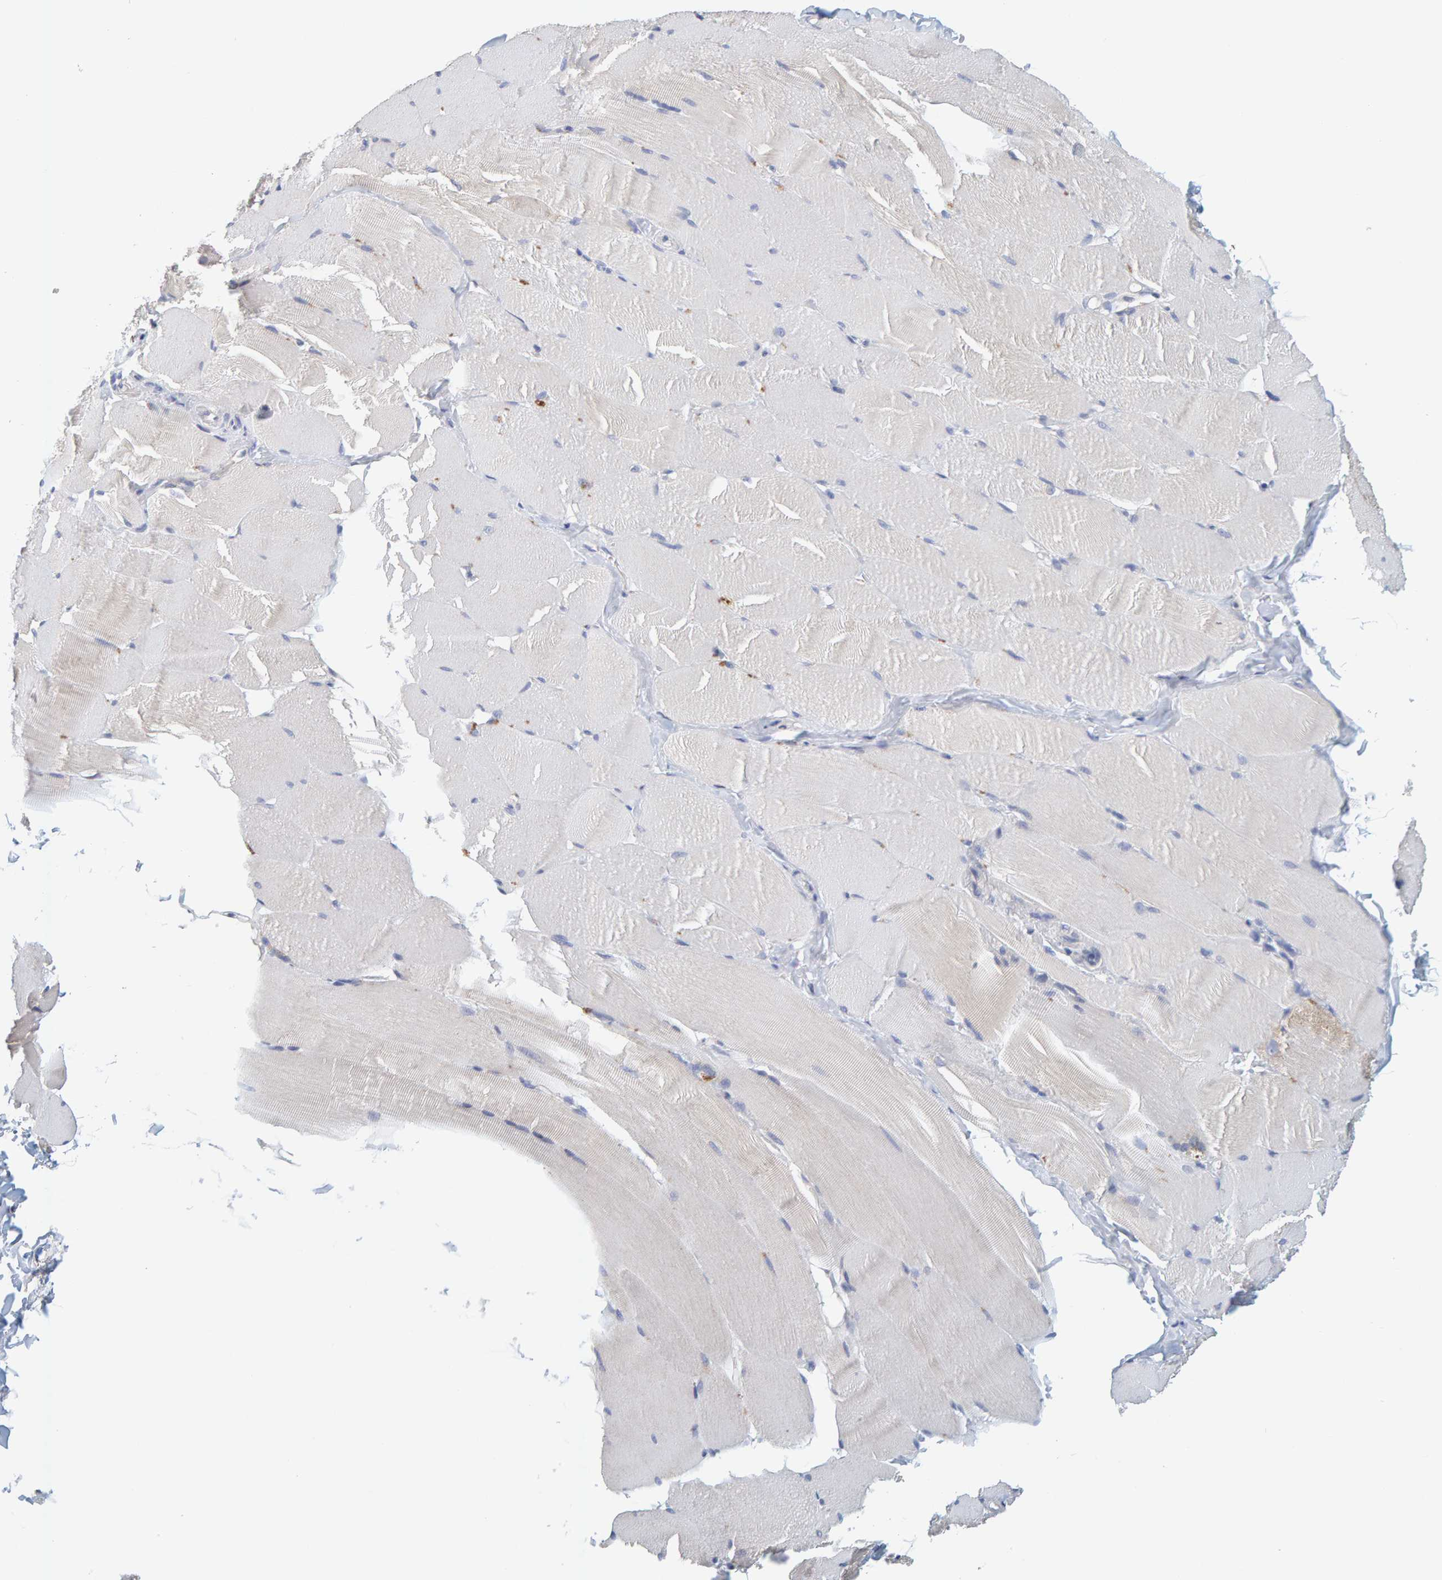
{"staining": {"intensity": "negative", "quantity": "none", "location": "none"}, "tissue": "skeletal muscle", "cell_type": "Myocytes", "image_type": "normal", "snomed": [{"axis": "morphology", "description": "Normal tissue, NOS"}, {"axis": "topography", "description": "Skin"}, {"axis": "topography", "description": "Skeletal muscle"}], "caption": "This micrograph is of benign skeletal muscle stained with immunohistochemistry to label a protein in brown with the nuclei are counter-stained blue. There is no positivity in myocytes.", "gene": "SGPL1", "patient": {"sex": "male", "age": 83}}